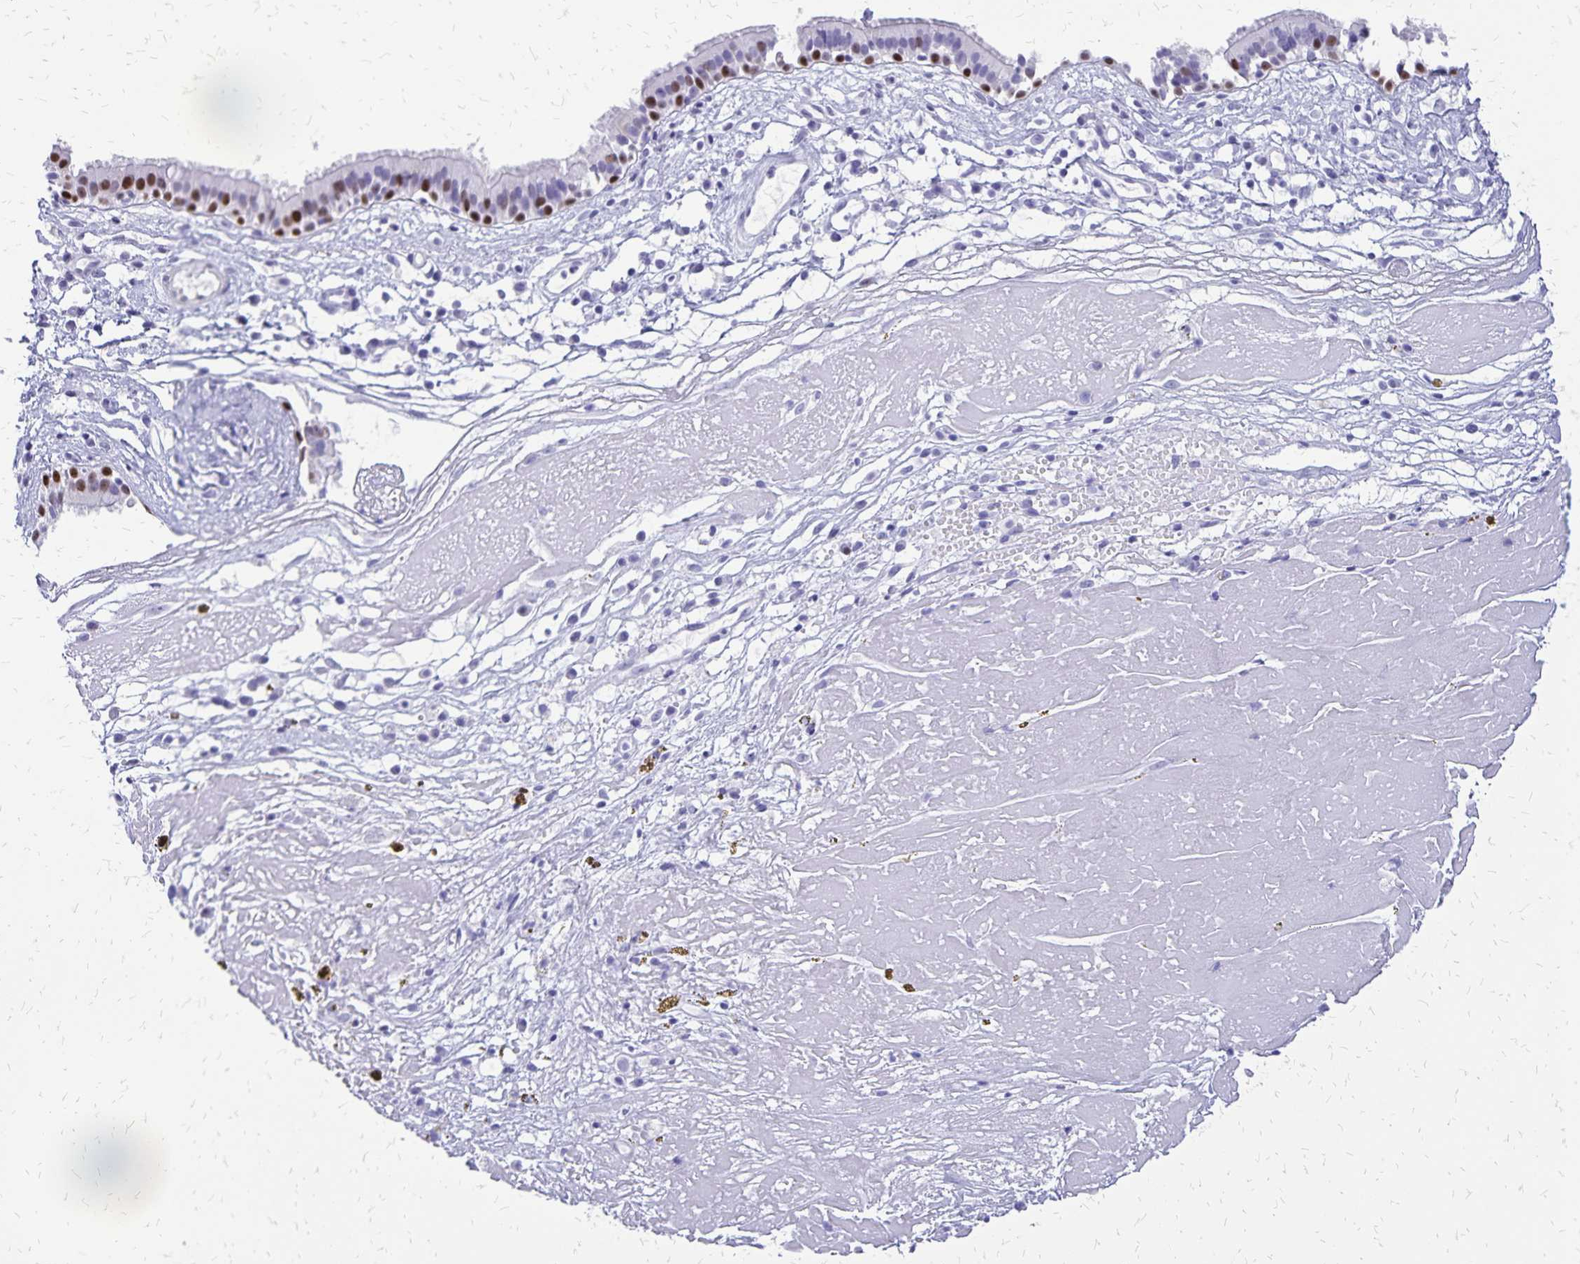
{"staining": {"intensity": "strong", "quantity": "25%-75%", "location": "nuclear"}, "tissue": "nasopharynx", "cell_type": "Respiratory epithelial cells", "image_type": "normal", "snomed": [{"axis": "morphology", "description": "Normal tissue, NOS"}, {"axis": "topography", "description": "Nasopharynx"}], "caption": "DAB (3,3'-diaminobenzidine) immunohistochemical staining of normal human nasopharynx exhibits strong nuclear protein staining in approximately 25%-75% of respiratory epithelial cells. The staining was performed using DAB, with brown indicating positive protein expression. Nuclei are stained blue with hematoxylin.", "gene": "HMGB3", "patient": {"sex": "male", "age": 24}}